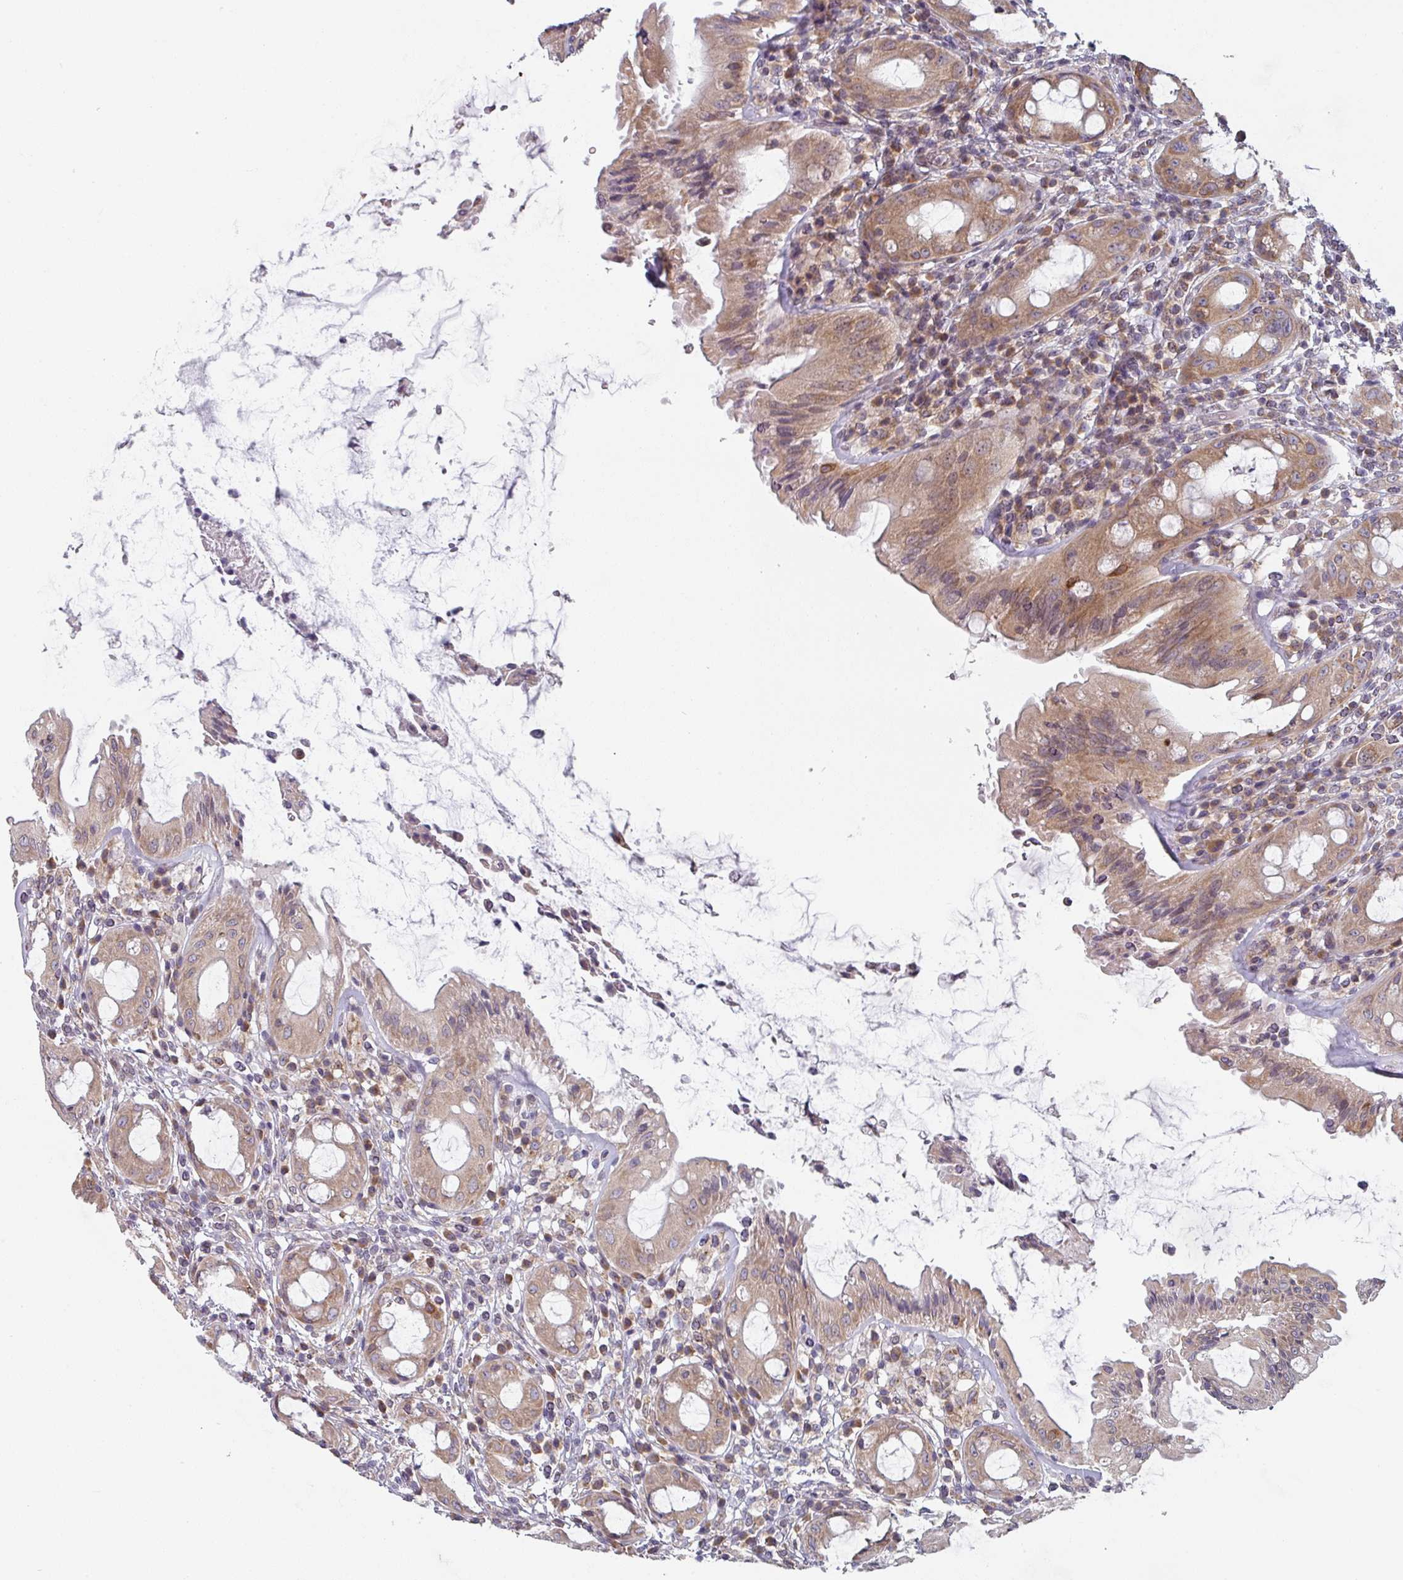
{"staining": {"intensity": "moderate", "quantity": ">75%", "location": "cytoplasmic/membranous"}, "tissue": "rectum", "cell_type": "Glandular cells", "image_type": "normal", "snomed": [{"axis": "morphology", "description": "Normal tissue, NOS"}, {"axis": "topography", "description": "Rectum"}], "caption": "Protein expression analysis of benign human rectum reveals moderate cytoplasmic/membranous expression in about >75% of glandular cells.", "gene": "TAPT1", "patient": {"sex": "female", "age": 57}}